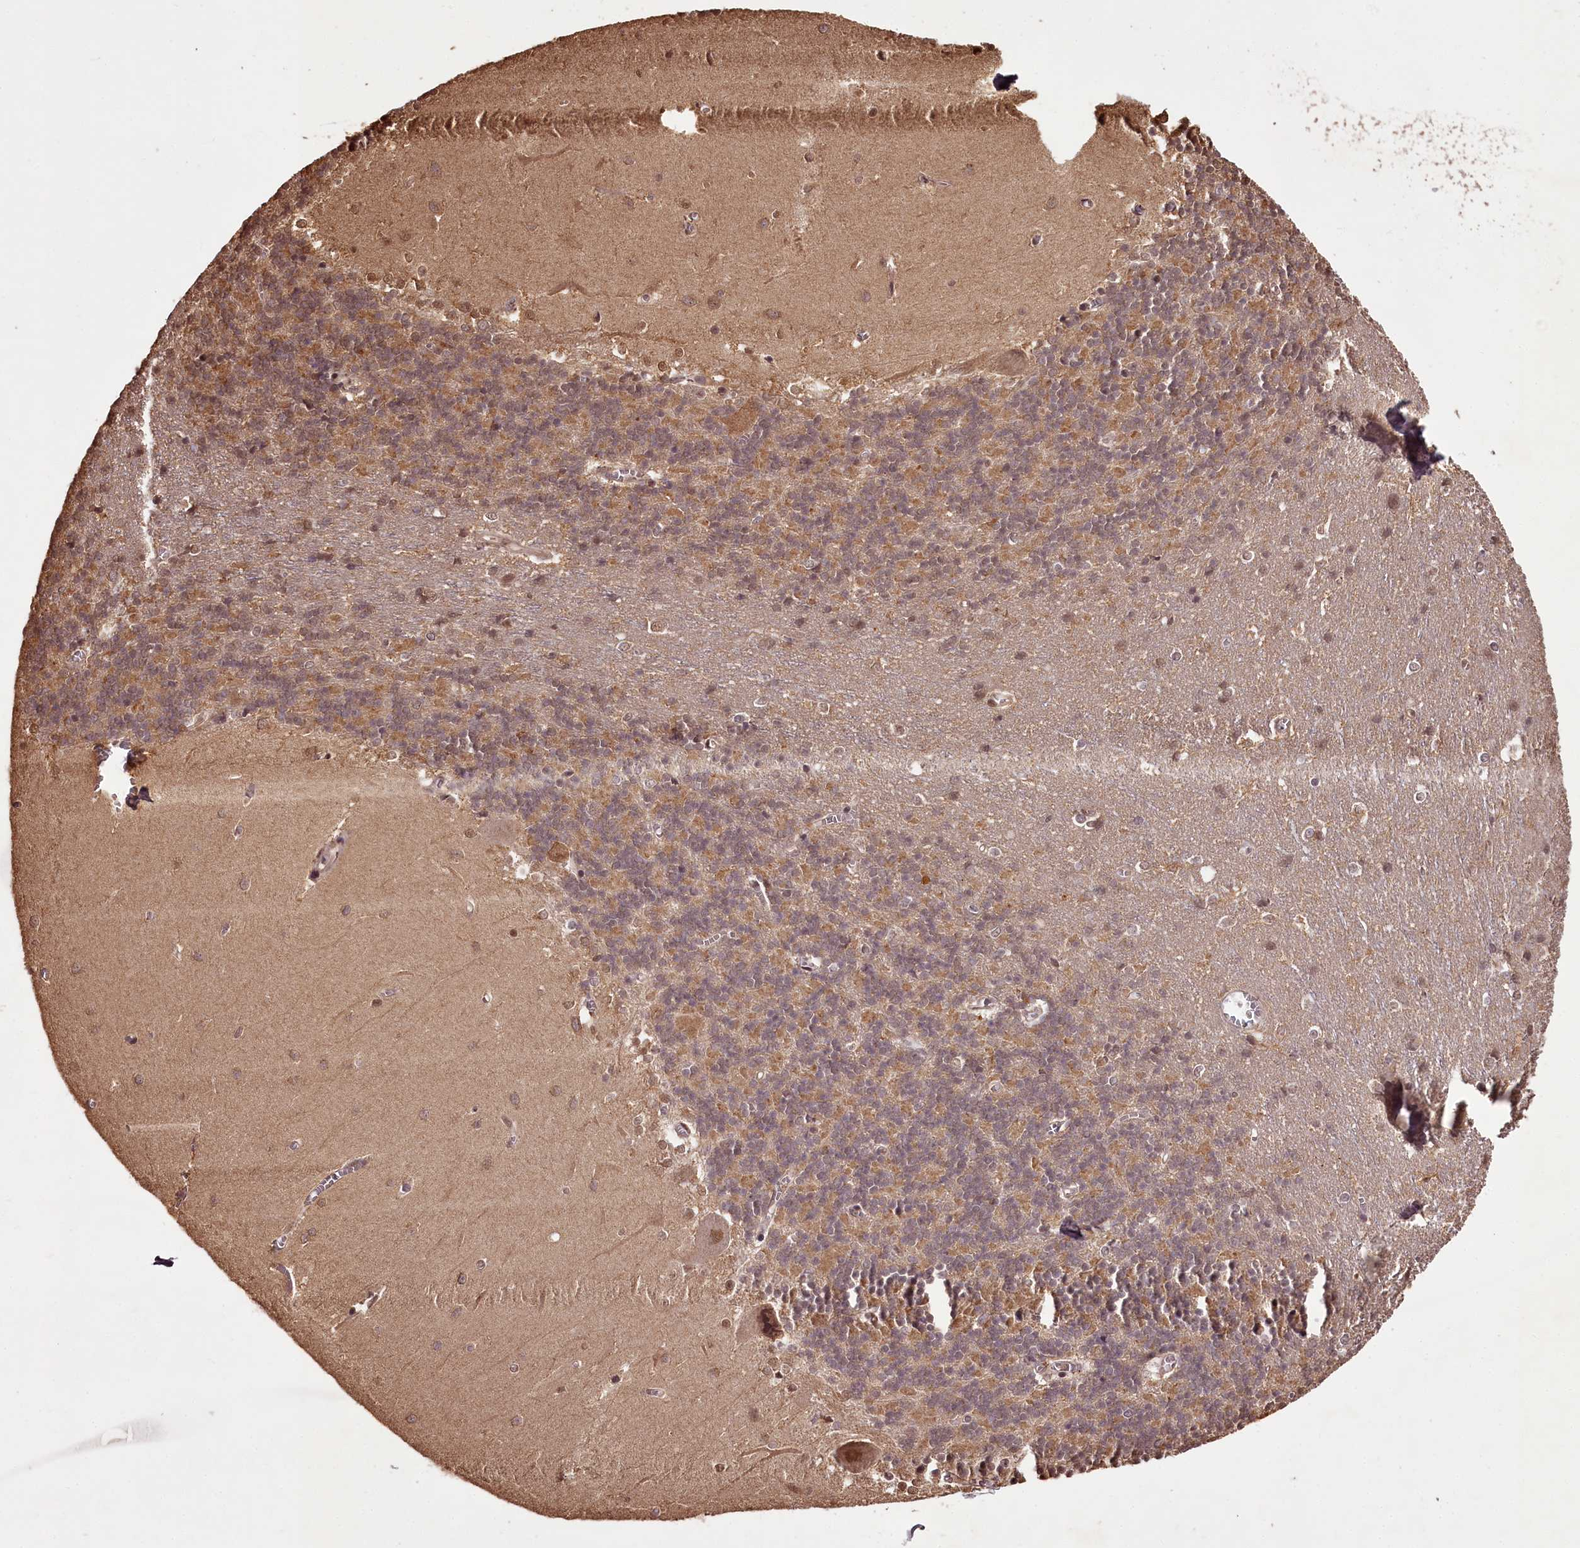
{"staining": {"intensity": "moderate", "quantity": "25%-75%", "location": "cytoplasmic/membranous"}, "tissue": "cerebellum", "cell_type": "Cells in granular layer", "image_type": "normal", "snomed": [{"axis": "morphology", "description": "Normal tissue, NOS"}, {"axis": "topography", "description": "Cerebellum"}], "caption": "Immunohistochemical staining of unremarkable human cerebellum reveals medium levels of moderate cytoplasmic/membranous expression in approximately 25%-75% of cells in granular layer.", "gene": "NPRL2", "patient": {"sex": "male", "age": 37}}